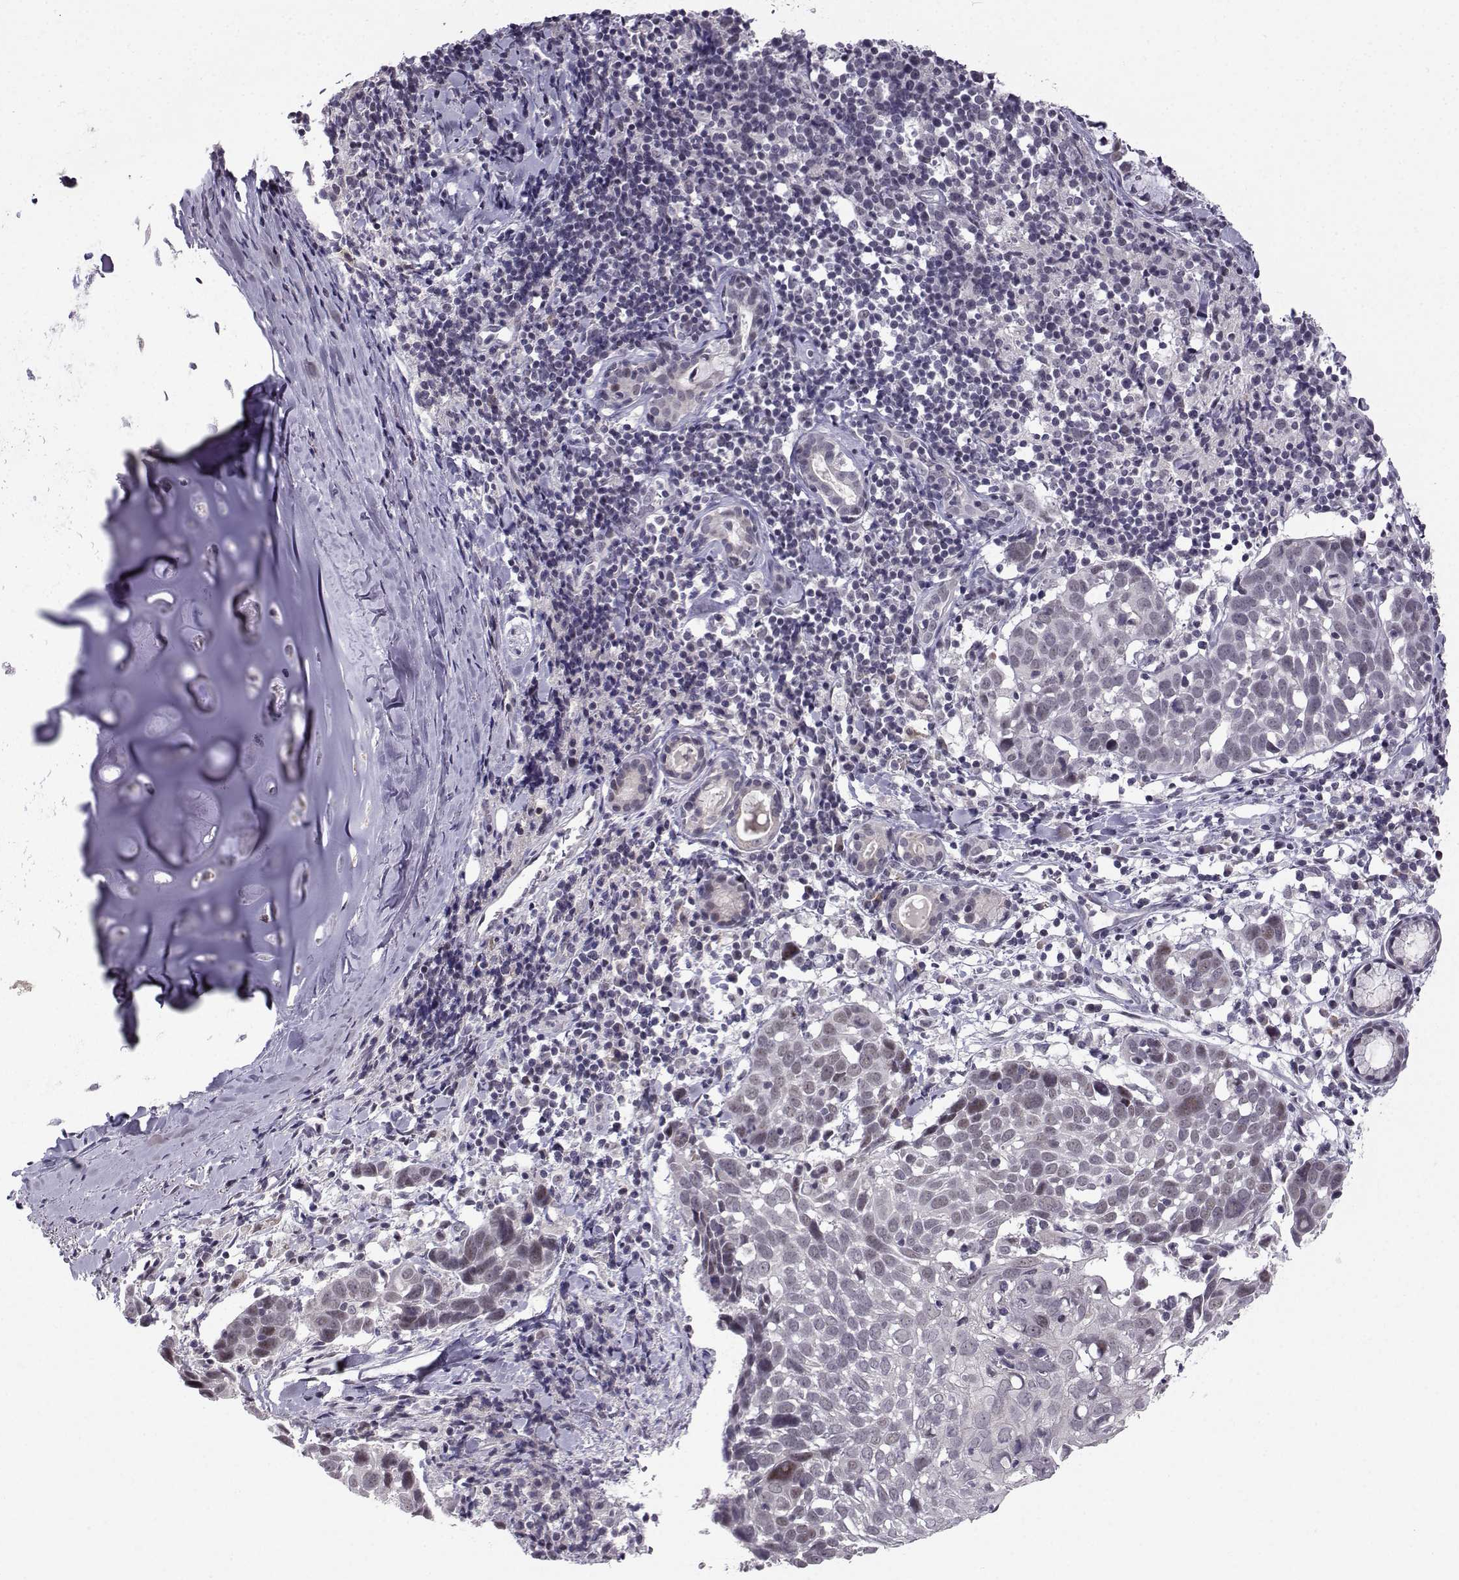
{"staining": {"intensity": "negative", "quantity": "none", "location": "none"}, "tissue": "lung cancer", "cell_type": "Tumor cells", "image_type": "cancer", "snomed": [{"axis": "morphology", "description": "Squamous cell carcinoma, NOS"}, {"axis": "topography", "description": "Lung"}], "caption": "The micrograph shows no staining of tumor cells in lung squamous cell carcinoma.", "gene": "LIN28A", "patient": {"sex": "male", "age": 57}}